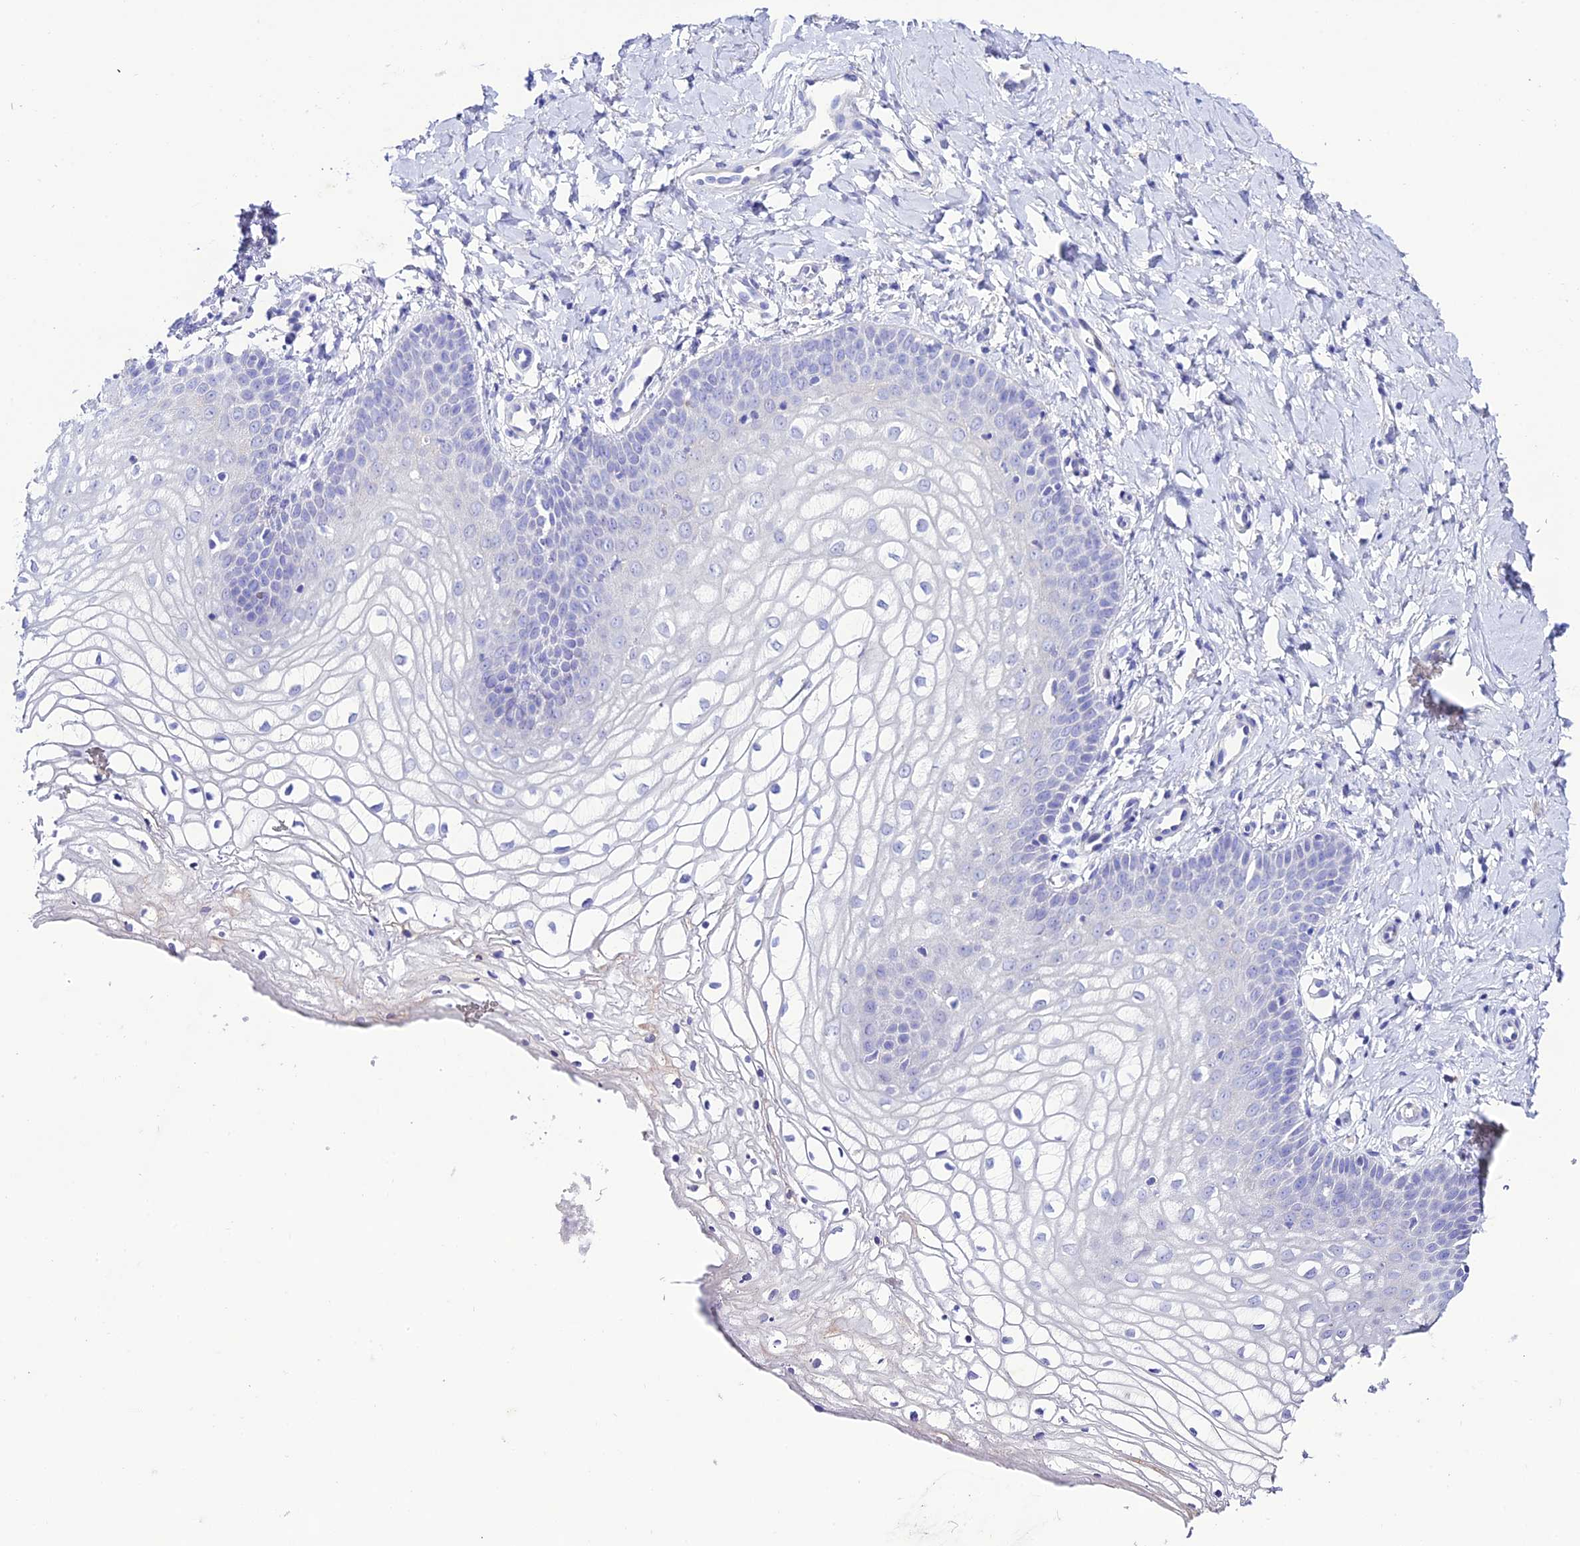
{"staining": {"intensity": "negative", "quantity": "none", "location": "none"}, "tissue": "vagina", "cell_type": "Squamous epithelial cells", "image_type": "normal", "snomed": [{"axis": "morphology", "description": "Normal tissue, NOS"}, {"axis": "topography", "description": "Vagina"}], "caption": "IHC photomicrograph of unremarkable vagina stained for a protein (brown), which exhibits no expression in squamous epithelial cells.", "gene": "NLRP6", "patient": {"sex": "female", "age": 68}}